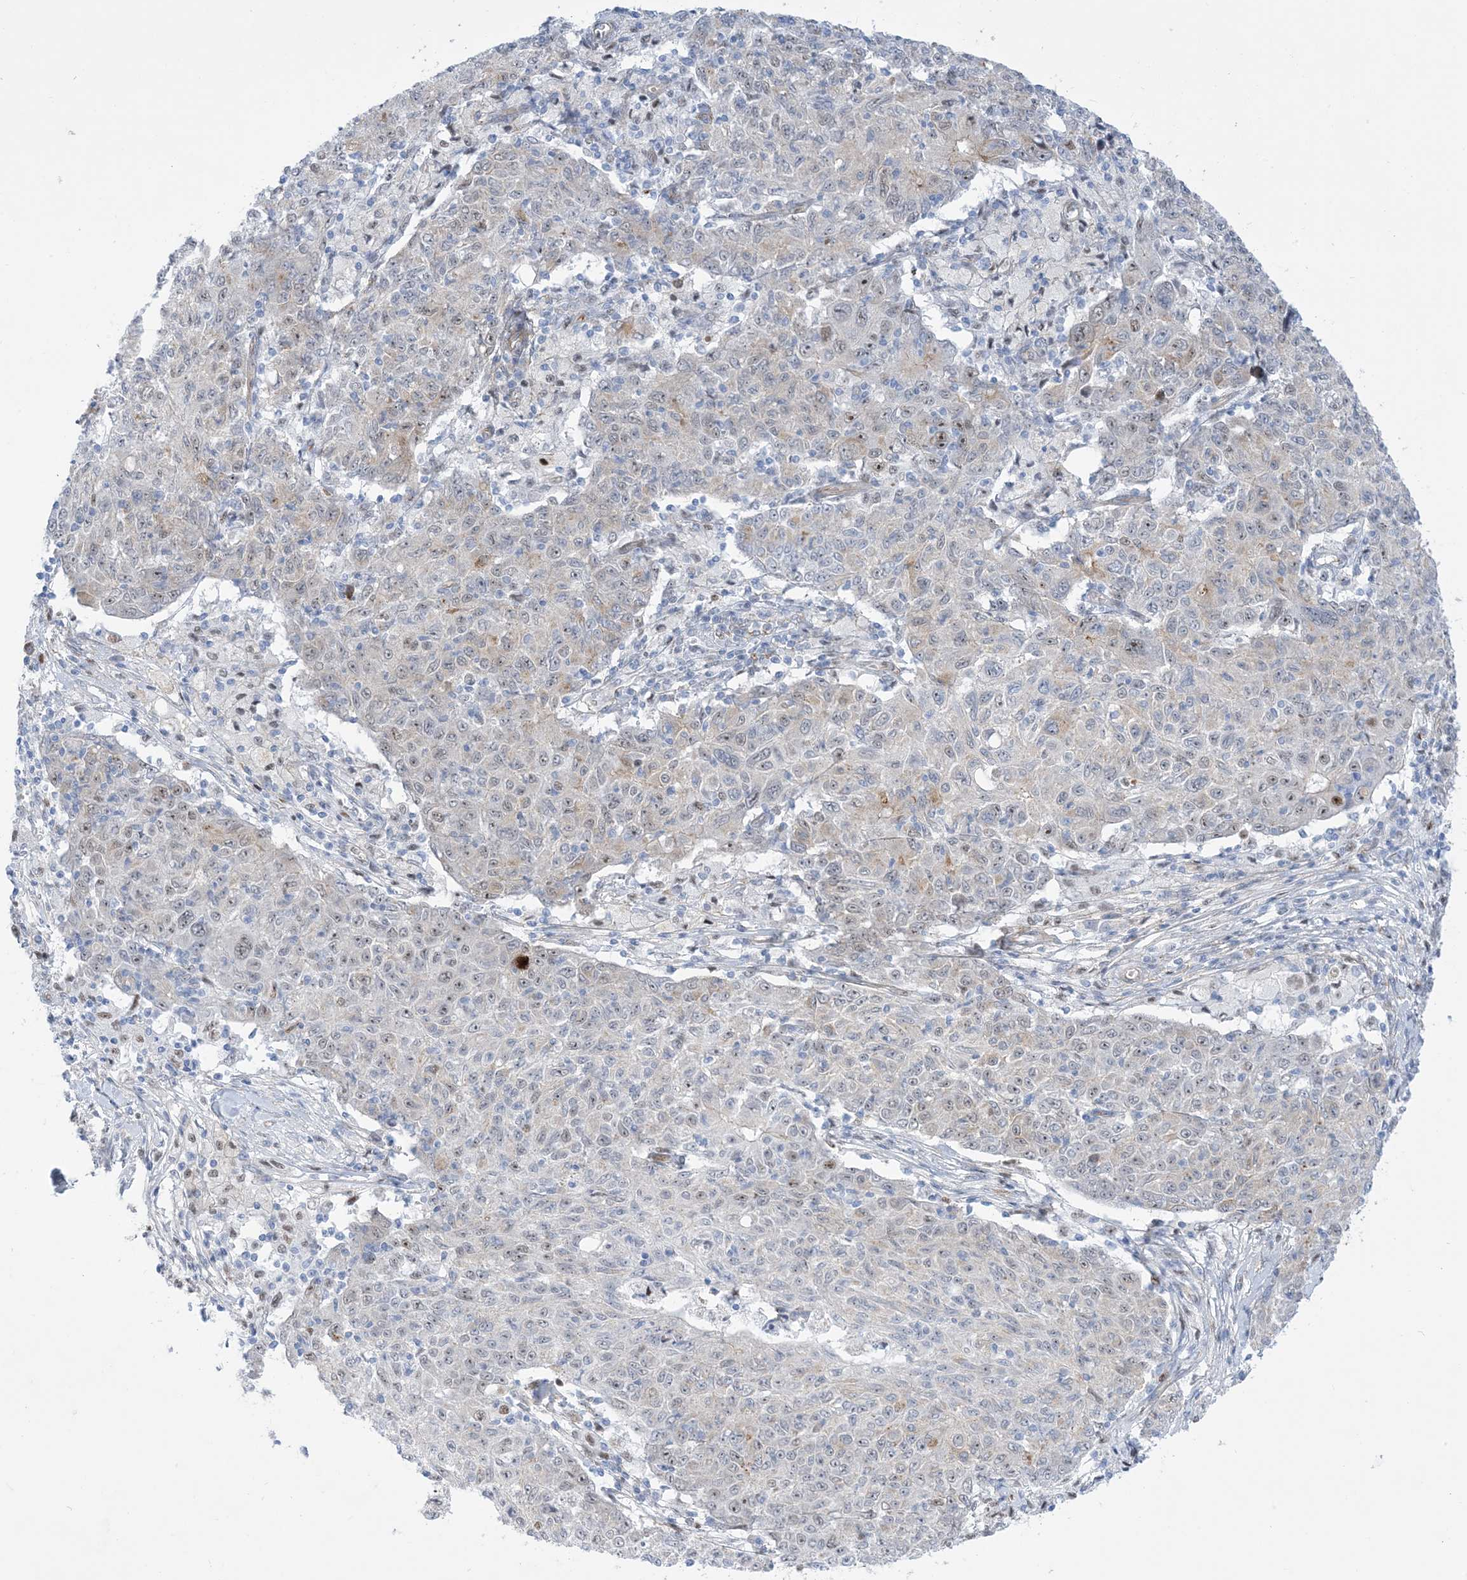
{"staining": {"intensity": "weak", "quantity": "25%-75%", "location": "nuclear"}, "tissue": "ovarian cancer", "cell_type": "Tumor cells", "image_type": "cancer", "snomed": [{"axis": "morphology", "description": "Carcinoma, endometroid"}, {"axis": "topography", "description": "Ovary"}], "caption": "Immunohistochemical staining of ovarian endometroid carcinoma shows low levels of weak nuclear protein positivity in approximately 25%-75% of tumor cells.", "gene": "MARS2", "patient": {"sex": "female", "age": 42}}